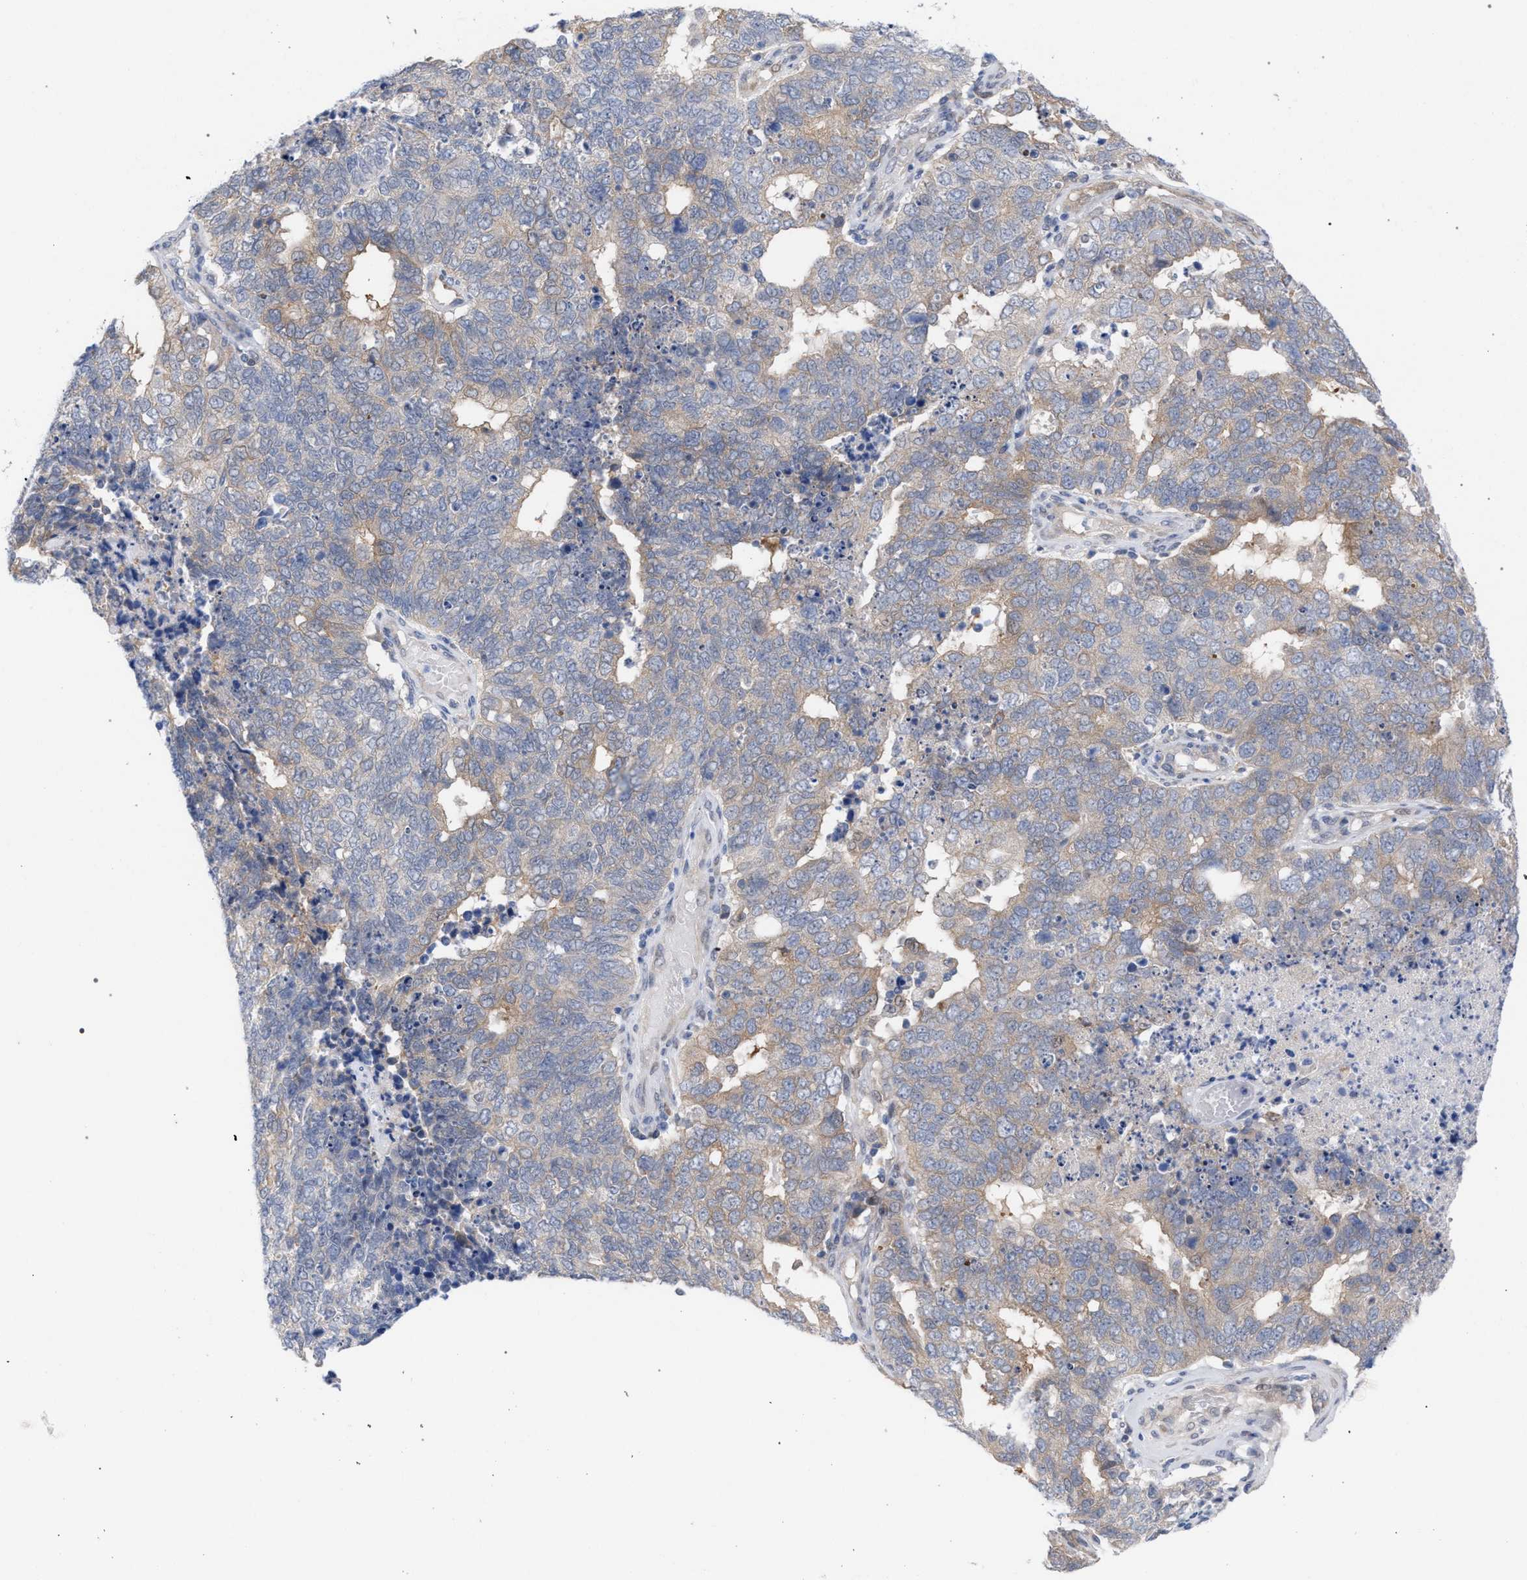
{"staining": {"intensity": "weak", "quantity": "25%-75%", "location": "cytoplasmic/membranous"}, "tissue": "cervical cancer", "cell_type": "Tumor cells", "image_type": "cancer", "snomed": [{"axis": "morphology", "description": "Squamous cell carcinoma, NOS"}, {"axis": "topography", "description": "Cervix"}], "caption": "Squamous cell carcinoma (cervical) tissue reveals weak cytoplasmic/membranous staining in about 25%-75% of tumor cells, visualized by immunohistochemistry.", "gene": "FHOD3", "patient": {"sex": "female", "age": 63}}